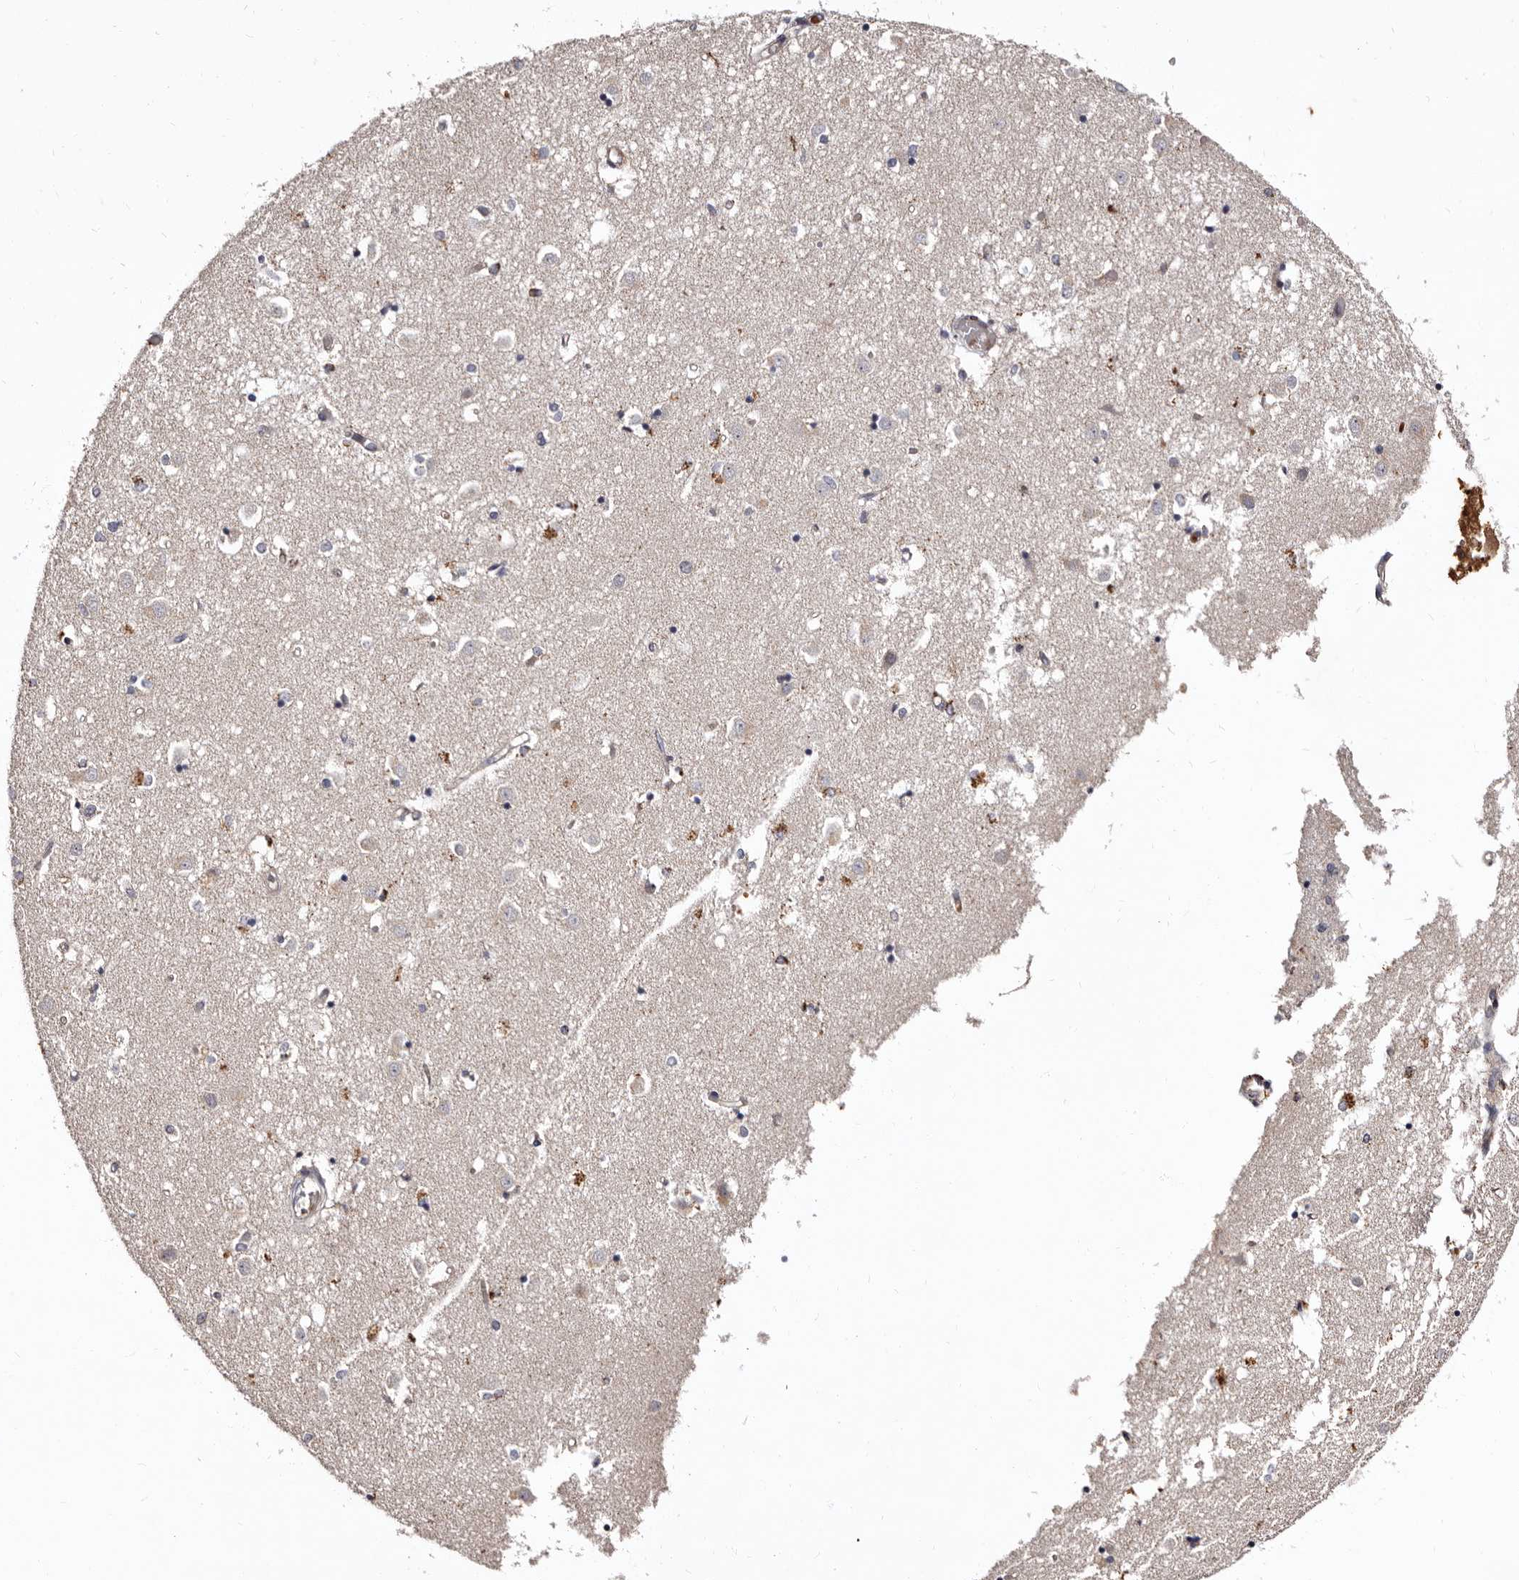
{"staining": {"intensity": "negative", "quantity": "none", "location": "none"}, "tissue": "caudate", "cell_type": "Glial cells", "image_type": "normal", "snomed": [{"axis": "morphology", "description": "Normal tissue, NOS"}, {"axis": "topography", "description": "Lateral ventricle wall"}], "caption": "Protein analysis of benign caudate shows no significant staining in glial cells. The staining was performed using DAB to visualize the protein expression in brown, while the nuclei were stained in blue with hematoxylin (Magnification: 20x).", "gene": "BAX", "patient": {"sex": "male", "age": 45}}